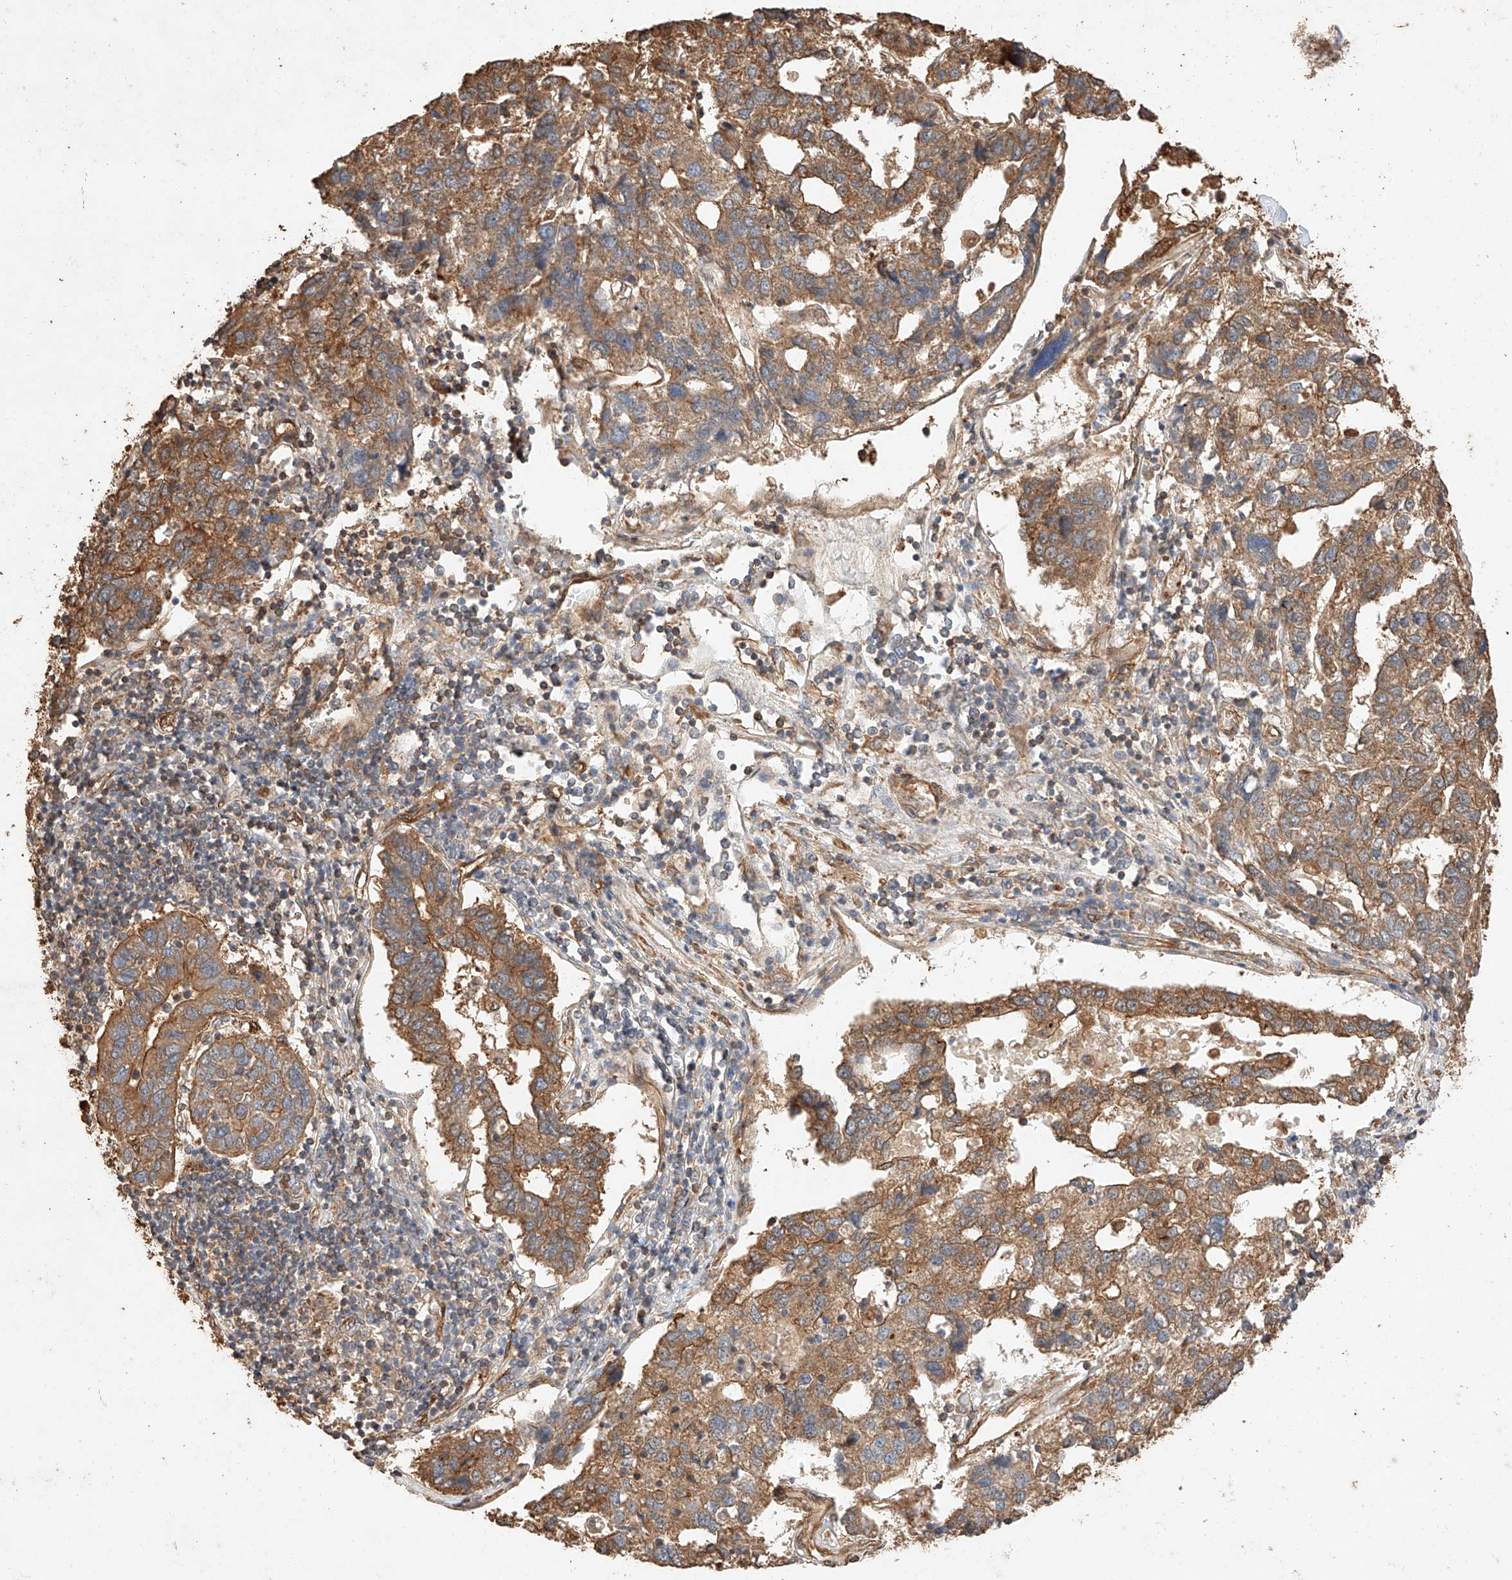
{"staining": {"intensity": "moderate", "quantity": ">75%", "location": "cytoplasmic/membranous"}, "tissue": "pancreatic cancer", "cell_type": "Tumor cells", "image_type": "cancer", "snomed": [{"axis": "morphology", "description": "Adenocarcinoma, NOS"}, {"axis": "topography", "description": "Pancreas"}], "caption": "This is an image of immunohistochemistry staining of adenocarcinoma (pancreatic), which shows moderate positivity in the cytoplasmic/membranous of tumor cells.", "gene": "GHDC", "patient": {"sex": "female", "age": 61}}